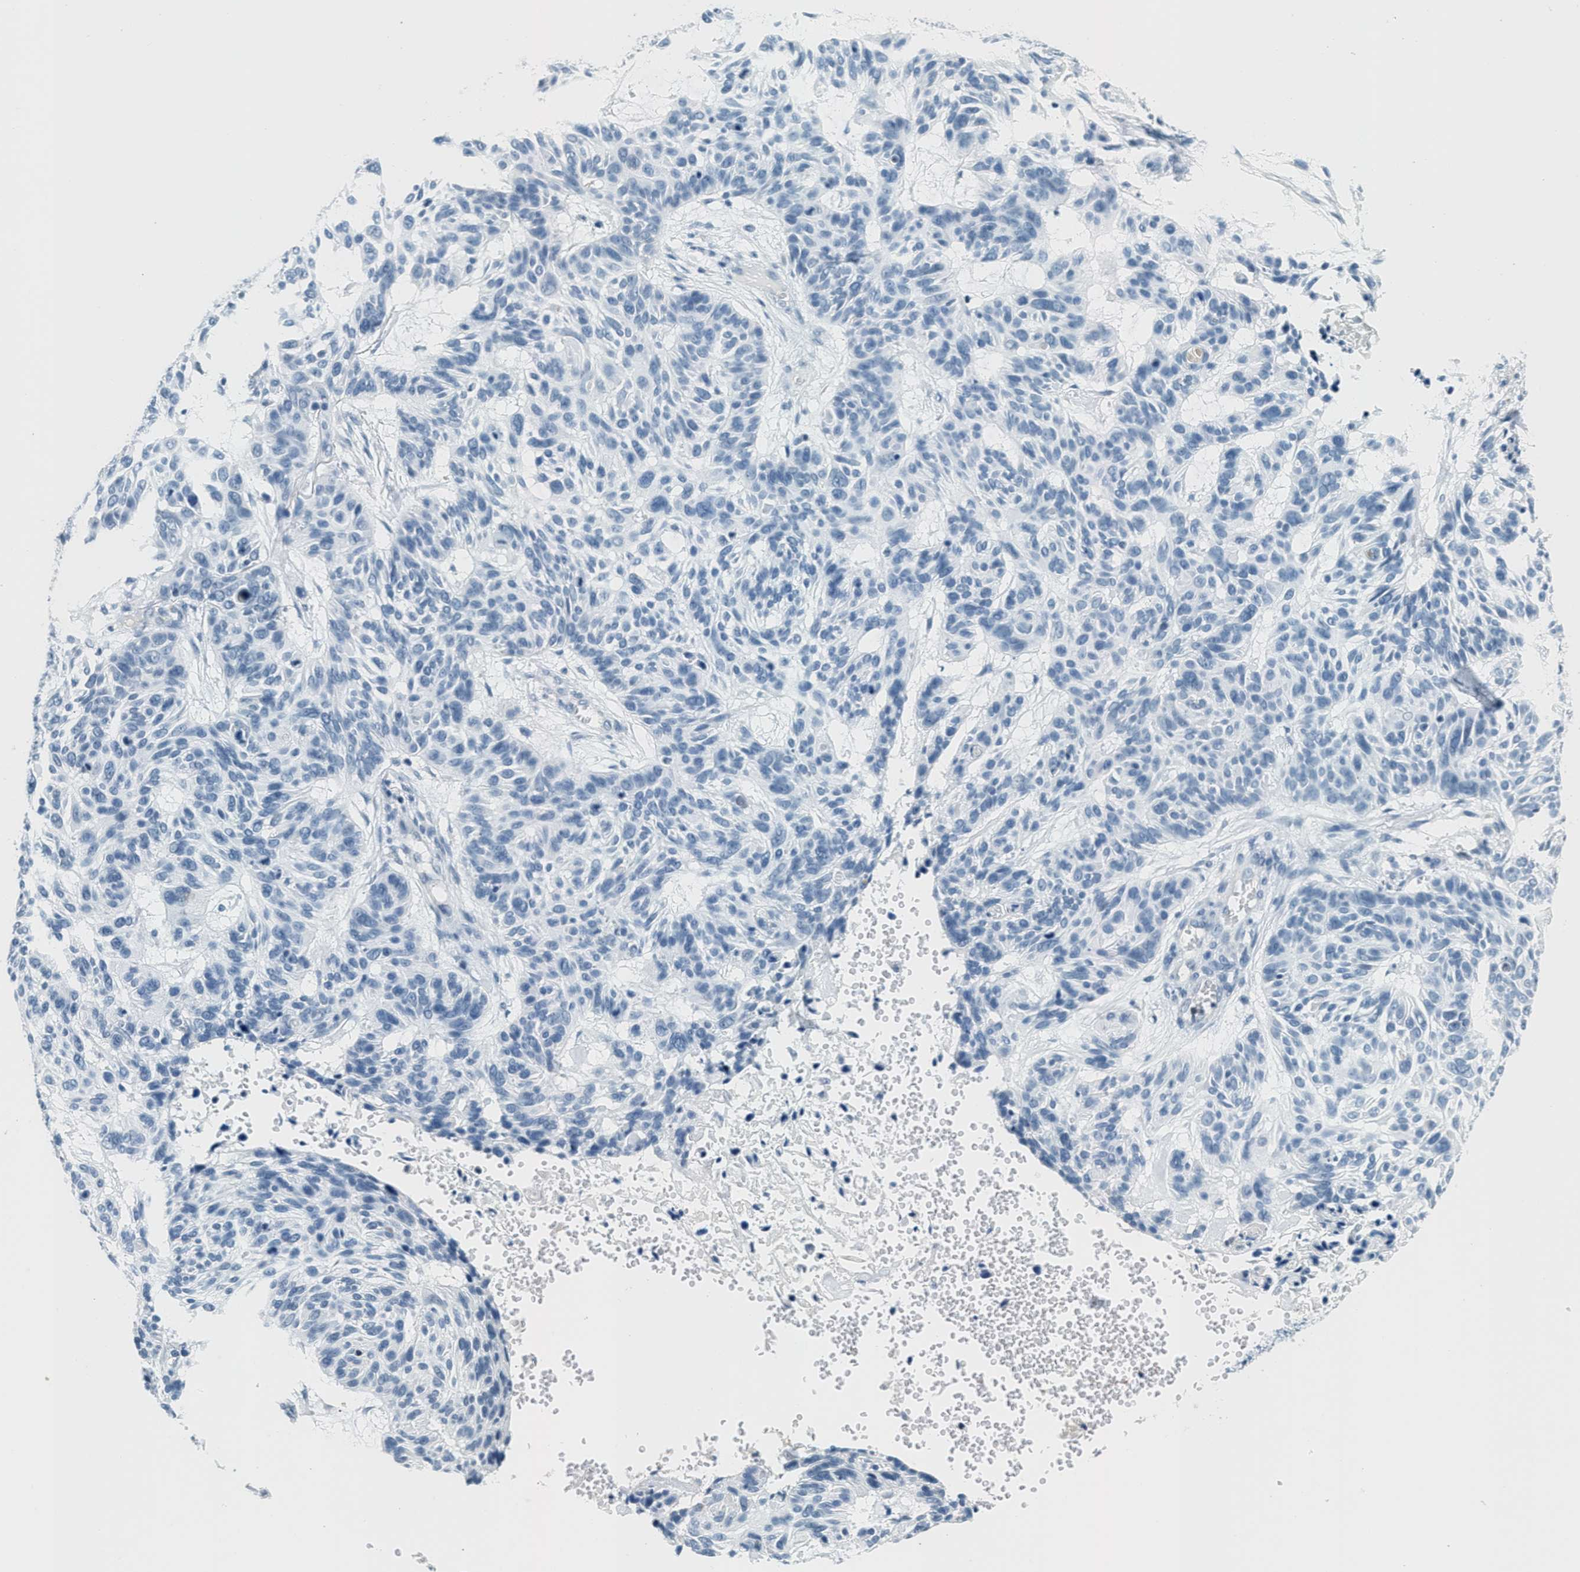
{"staining": {"intensity": "negative", "quantity": "none", "location": "none"}, "tissue": "skin cancer", "cell_type": "Tumor cells", "image_type": "cancer", "snomed": [{"axis": "morphology", "description": "Basal cell carcinoma"}, {"axis": "topography", "description": "Skin"}], "caption": "Immunohistochemistry of human skin basal cell carcinoma exhibits no positivity in tumor cells. The staining is performed using DAB (3,3'-diaminobenzidine) brown chromogen with nuclei counter-stained in using hematoxylin.", "gene": "CA4", "patient": {"sex": "male", "age": 85}}